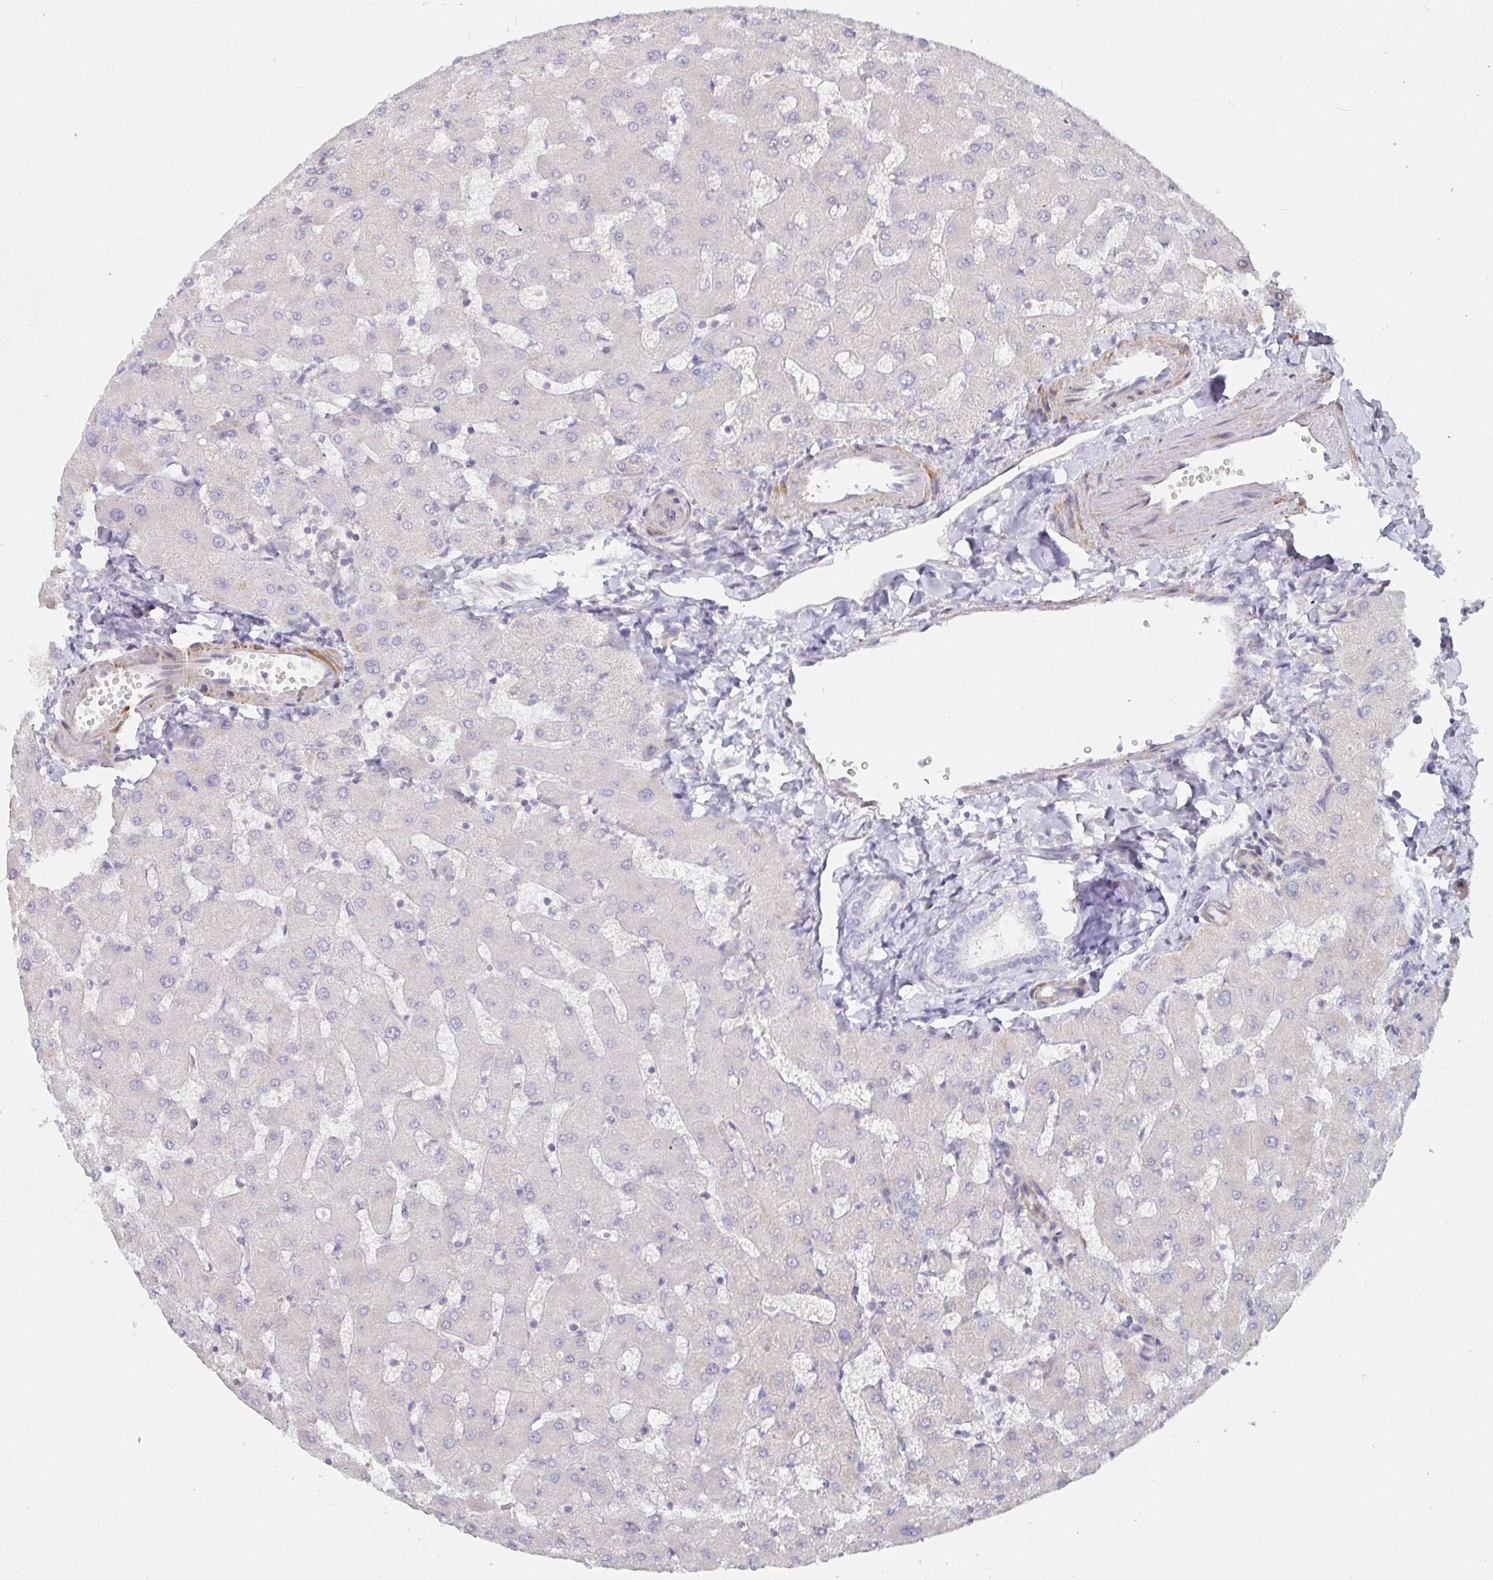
{"staining": {"intensity": "negative", "quantity": "none", "location": "none"}, "tissue": "liver", "cell_type": "Cholangiocytes", "image_type": "normal", "snomed": [{"axis": "morphology", "description": "Normal tissue, NOS"}, {"axis": "topography", "description": "Liver"}], "caption": "Immunohistochemistry (IHC) micrograph of normal liver: liver stained with DAB displays no significant protein staining in cholangiocytes.", "gene": "SSH2", "patient": {"sex": "female", "age": 63}}